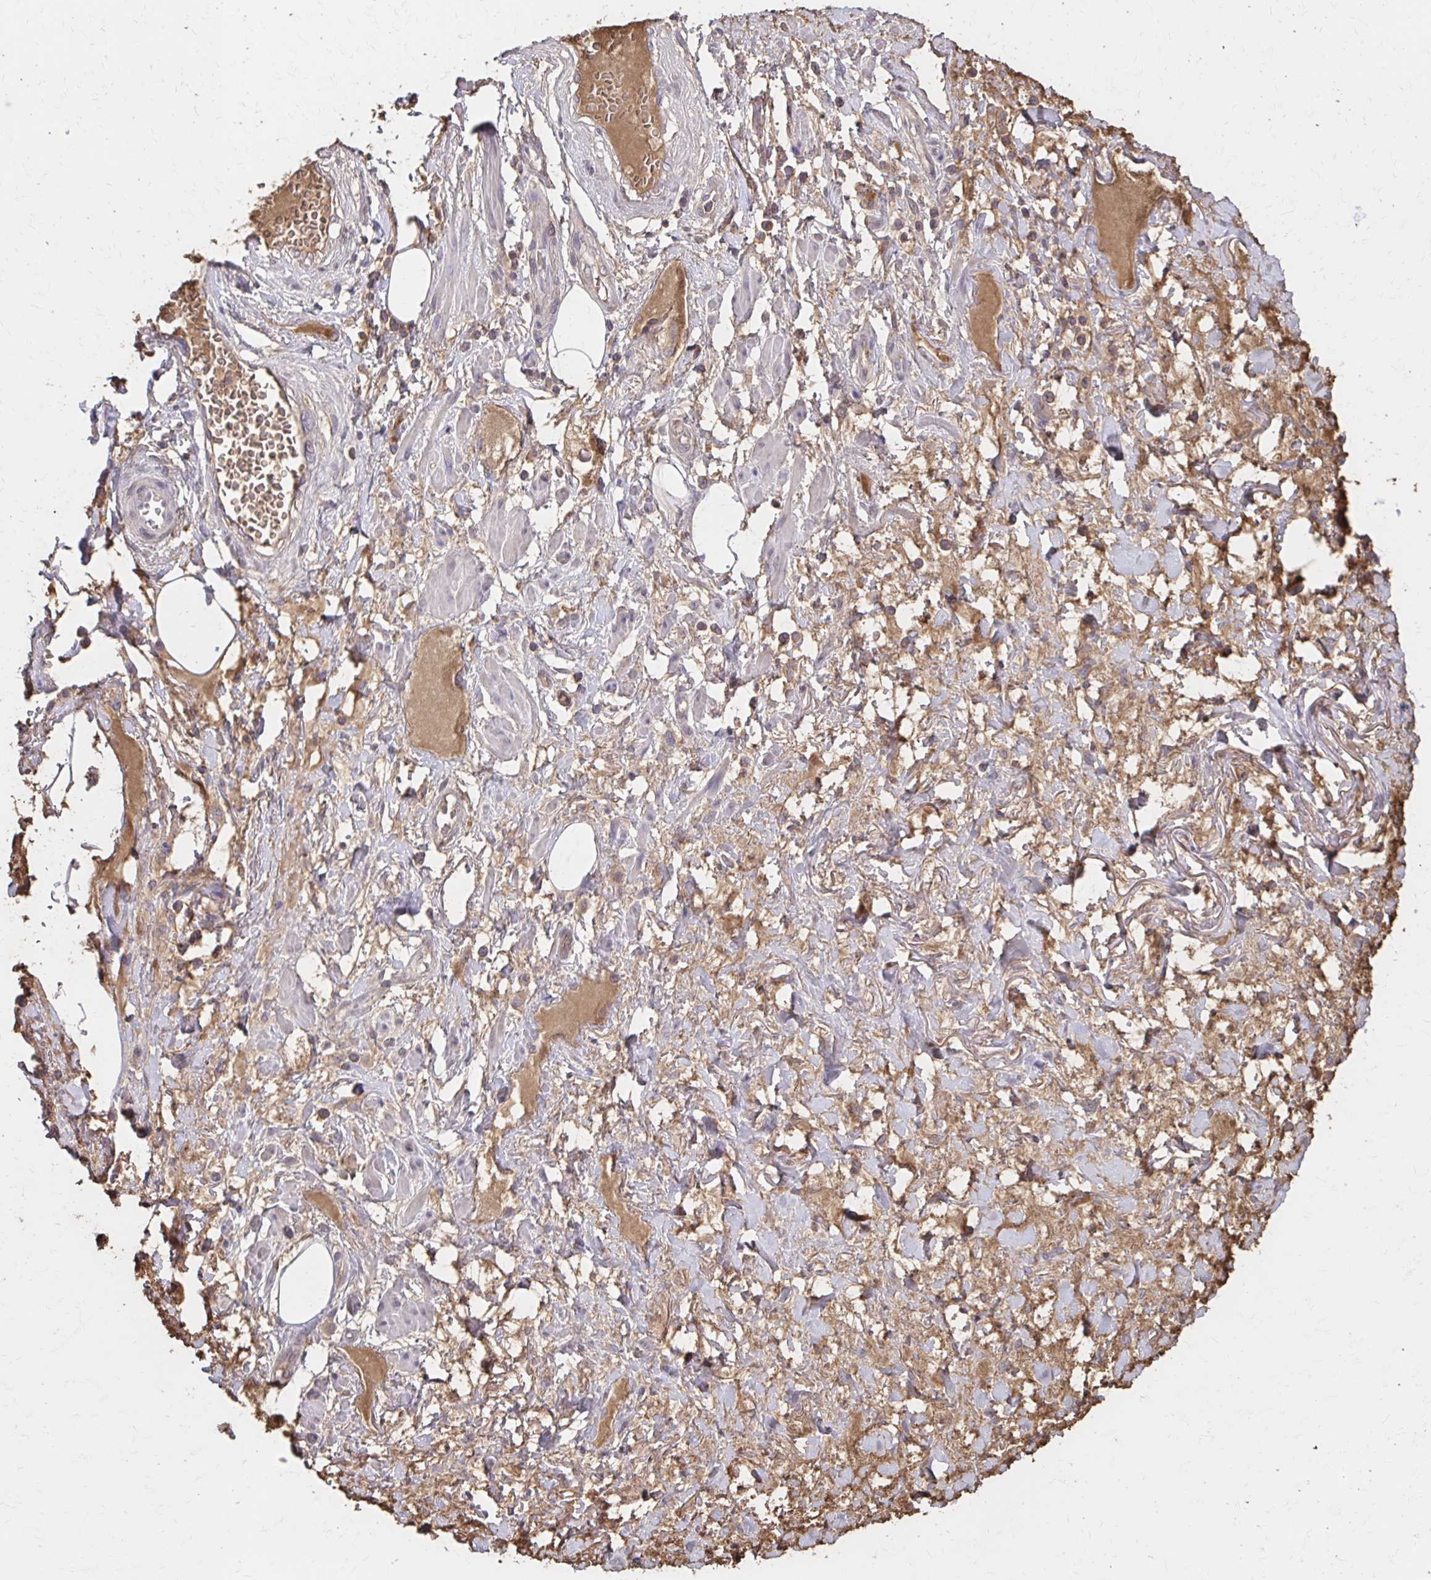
{"staining": {"intensity": "weak", "quantity": ">75%", "location": "cytoplasmic/membranous"}, "tissue": "adipose tissue", "cell_type": "Adipocytes", "image_type": "normal", "snomed": [{"axis": "morphology", "description": "Normal tissue, NOS"}, {"axis": "topography", "description": "Vagina"}, {"axis": "topography", "description": "Peripheral nerve tissue"}], "caption": "Immunohistochemistry (DAB) staining of unremarkable adipose tissue demonstrates weak cytoplasmic/membranous protein positivity in about >75% of adipocytes. The protein of interest is shown in brown color, while the nuclei are stained blue.", "gene": "HMGCS2", "patient": {"sex": "female", "age": 71}}